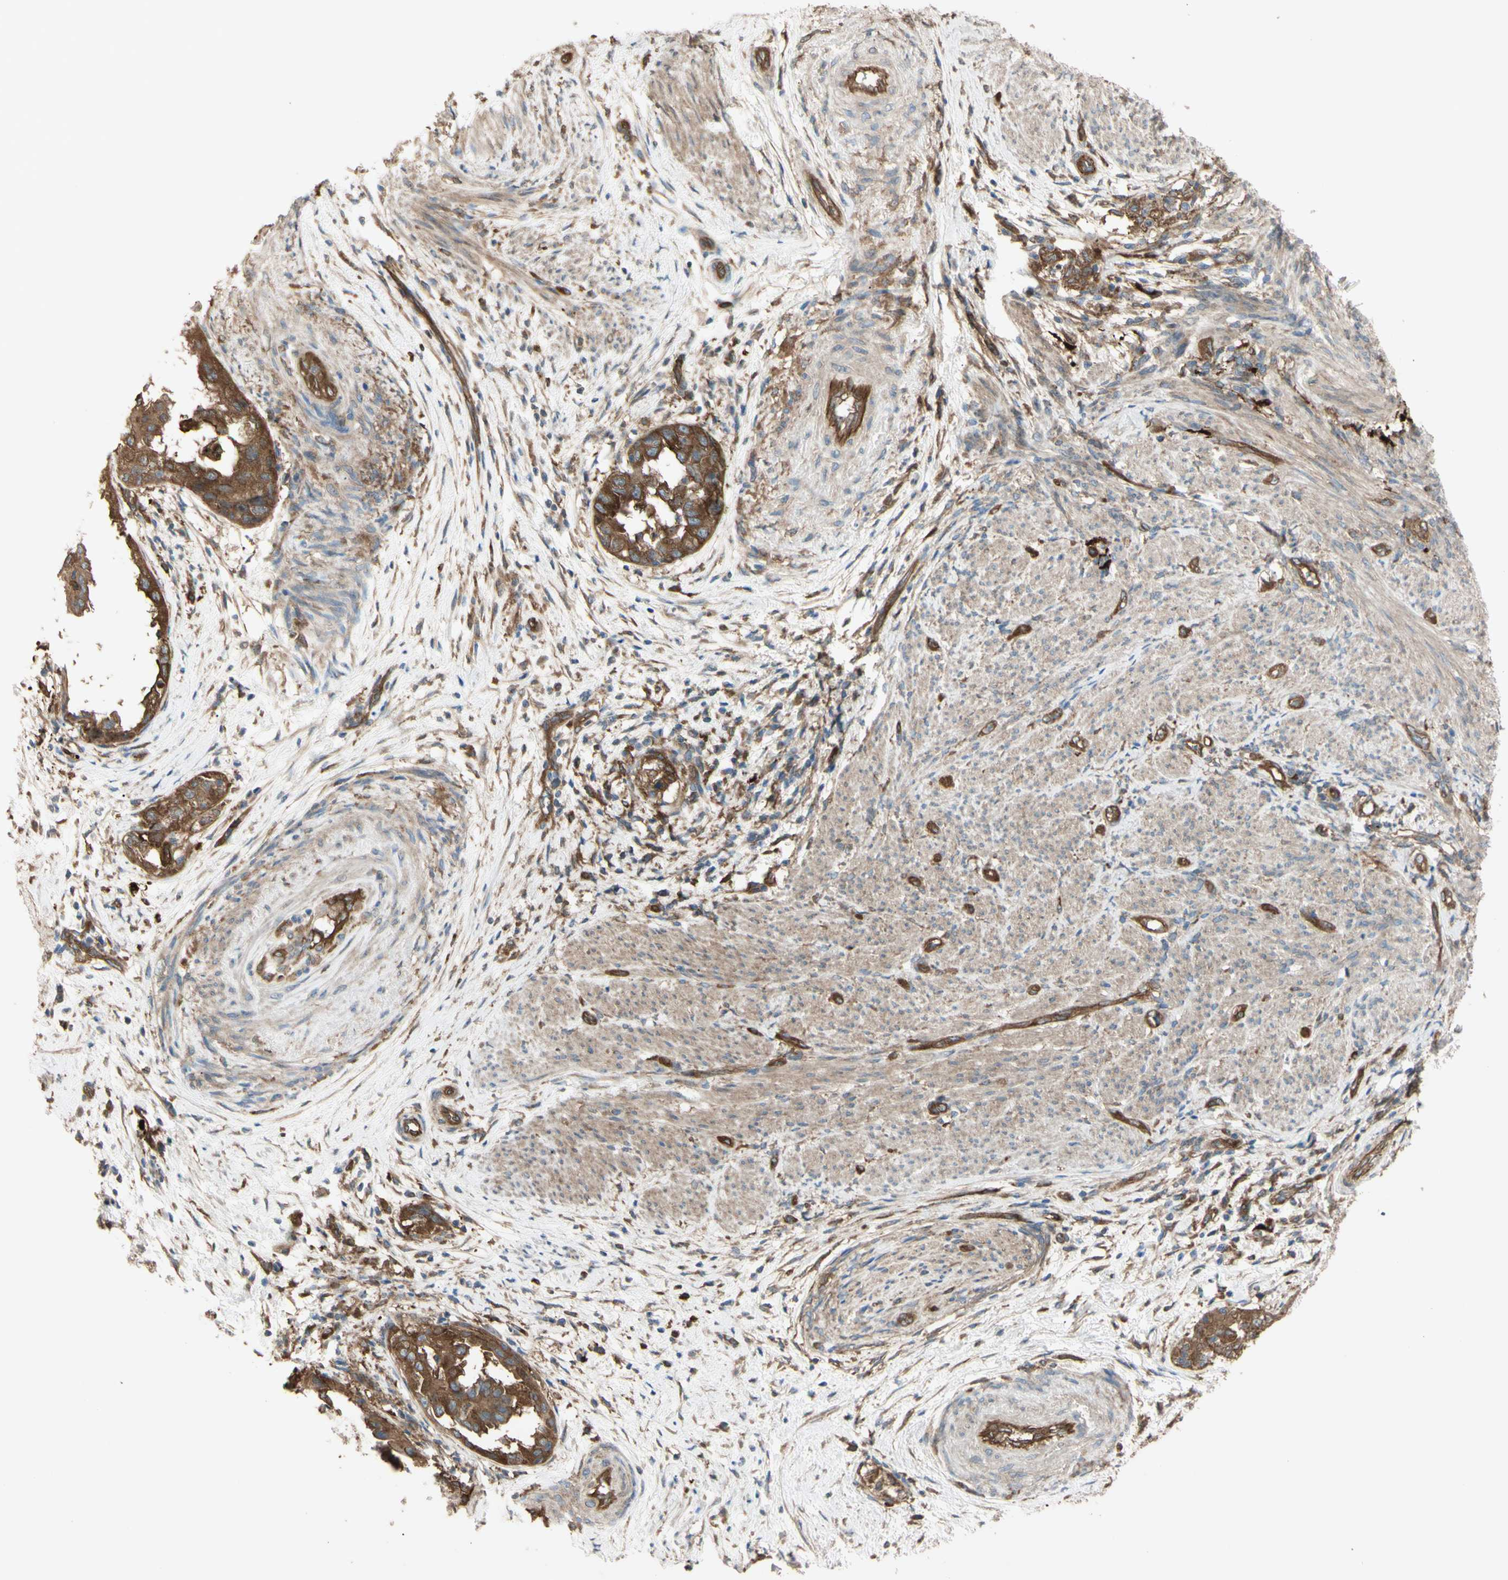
{"staining": {"intensity": "strong", "quantity": ">75%", "location": "cytoplasmic/membranous"}, "tissue": "endometrial cancer", "cell_type": "Tumor cells", "image_type": "cancer", "snomed": [{"axis": "morphology", "description": "Adenocarcinoma, NOS"}, {"axis": "topography", "description": "Endometrium"}], "caption": "An IHC photomicrograph of neoplastic tissue is shown. Protein staining in brown highlights strong cytoplasmic/membranous positivity in adenocarcinoma (endometrial) within tumor cells. (Brightfield microscopy of DAB IHC at high magnification).", "gene": "PTPN12", "patient": {"sex": "female", "age": 85}}